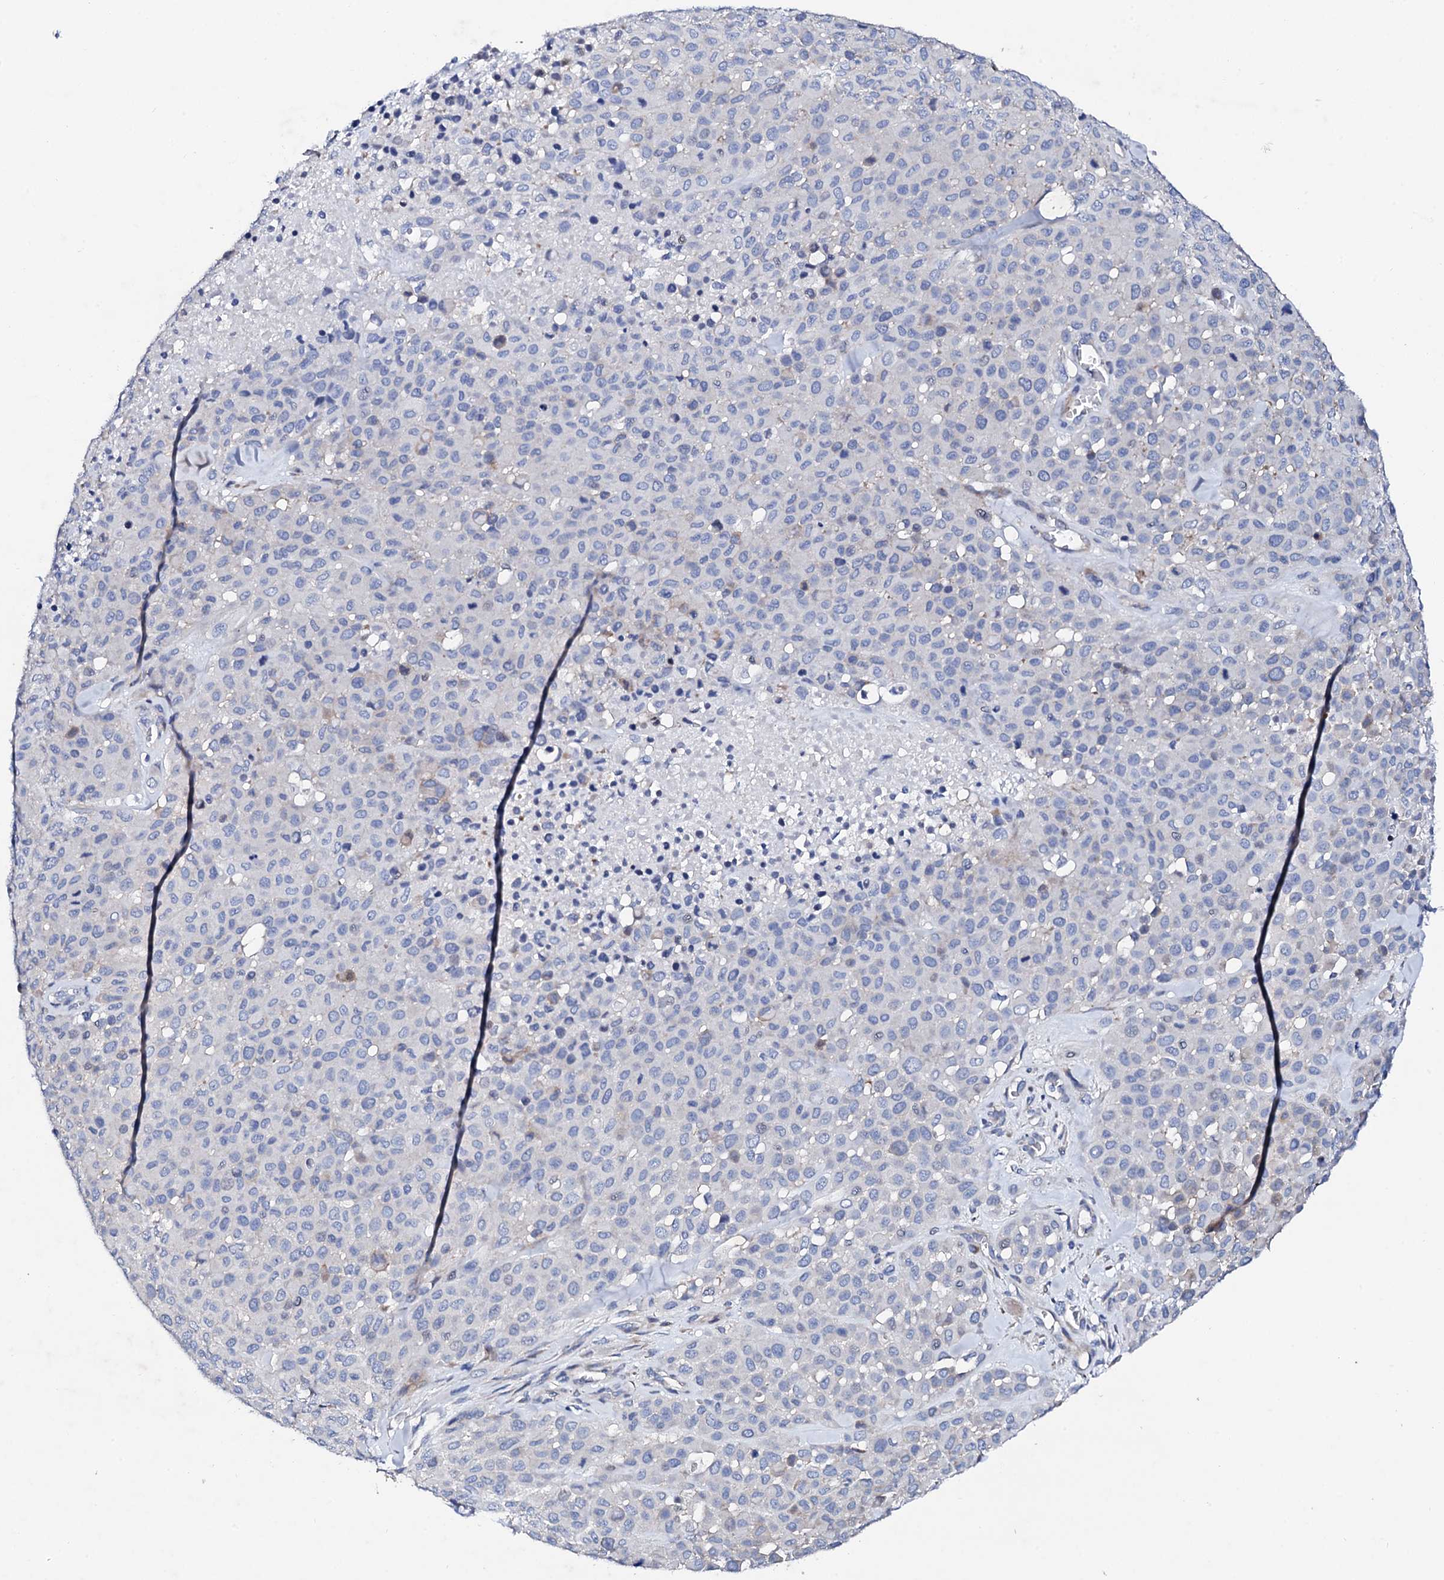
{"staining": {"intensity": "negative", "quantity": "none", "location": "none"}, "tissue": "melanoma", "cell_type": "Tumor cells", "image_type": "cancer", "snomed": [{"axis": "morphology", "description": "Malignant melanoma, Metastatic site"}, {"axis": "topography", "description": "Skin"}], "caption": "Human melanoma stained for a protein using IHC exhibits no positivity in tumor cells.", "gene": "TRDN", "patient": {"sex": "female", "age": 81}}